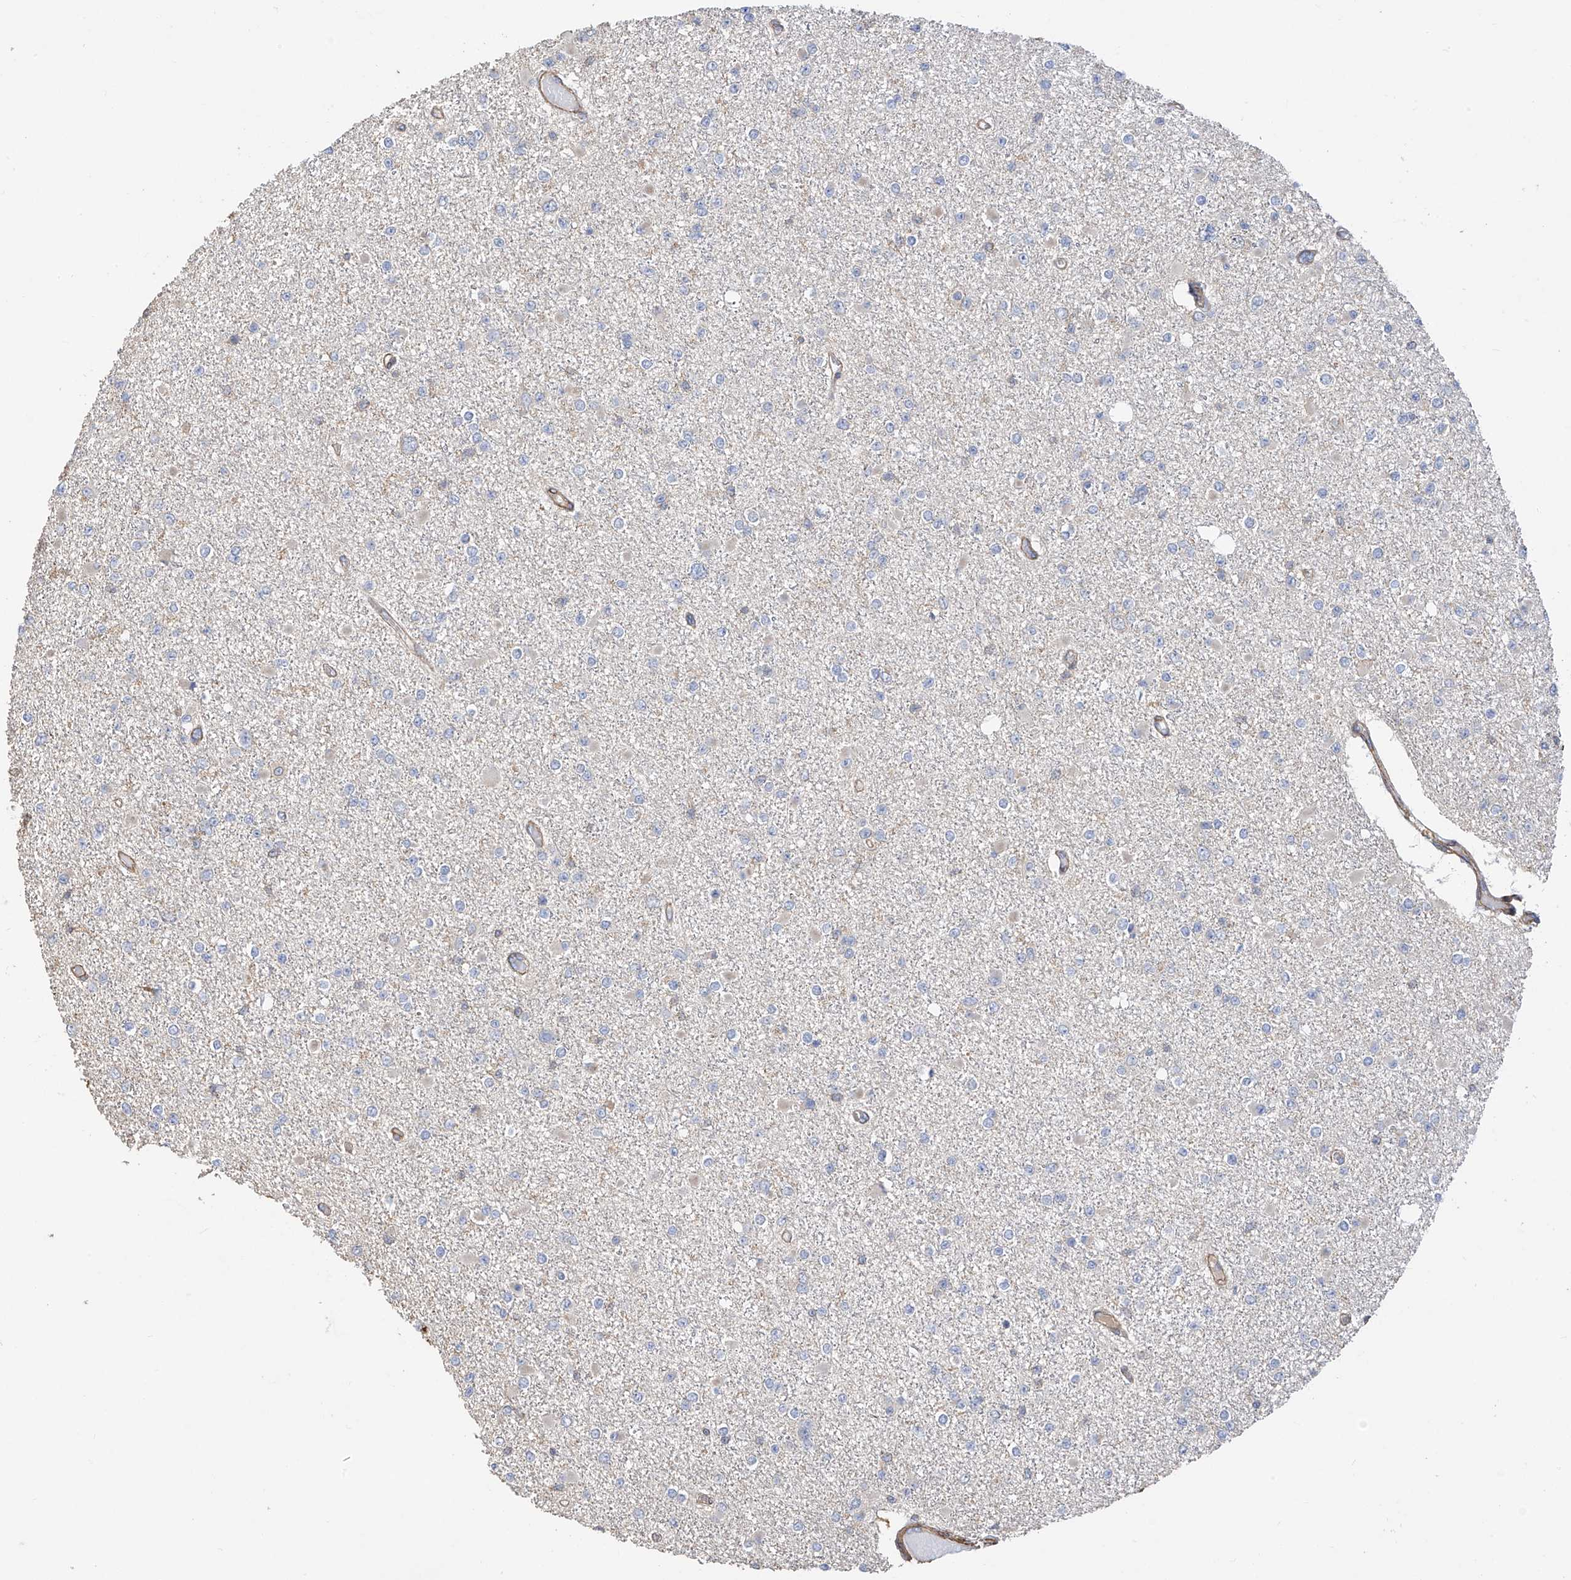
{"staining": {"intensity": "negative", "quantity": "none", "location": "none"}, "tissue": "glioma", "cell_type": "Tumor cells", "image_type": "cancer", "snomed": [{"axis": "morphology", "description": "Glioma, malignant, Low grade"}, {"axis": "topography", "description": "Brain"}], "caption": "The image displays no staining of tumor cells in glioma. (DAB immunohistochemistry visualized using brightfield microscopy, high magnification).", "gene": "SLC43A3", "patient": {"sex": "female", "age": 22}}